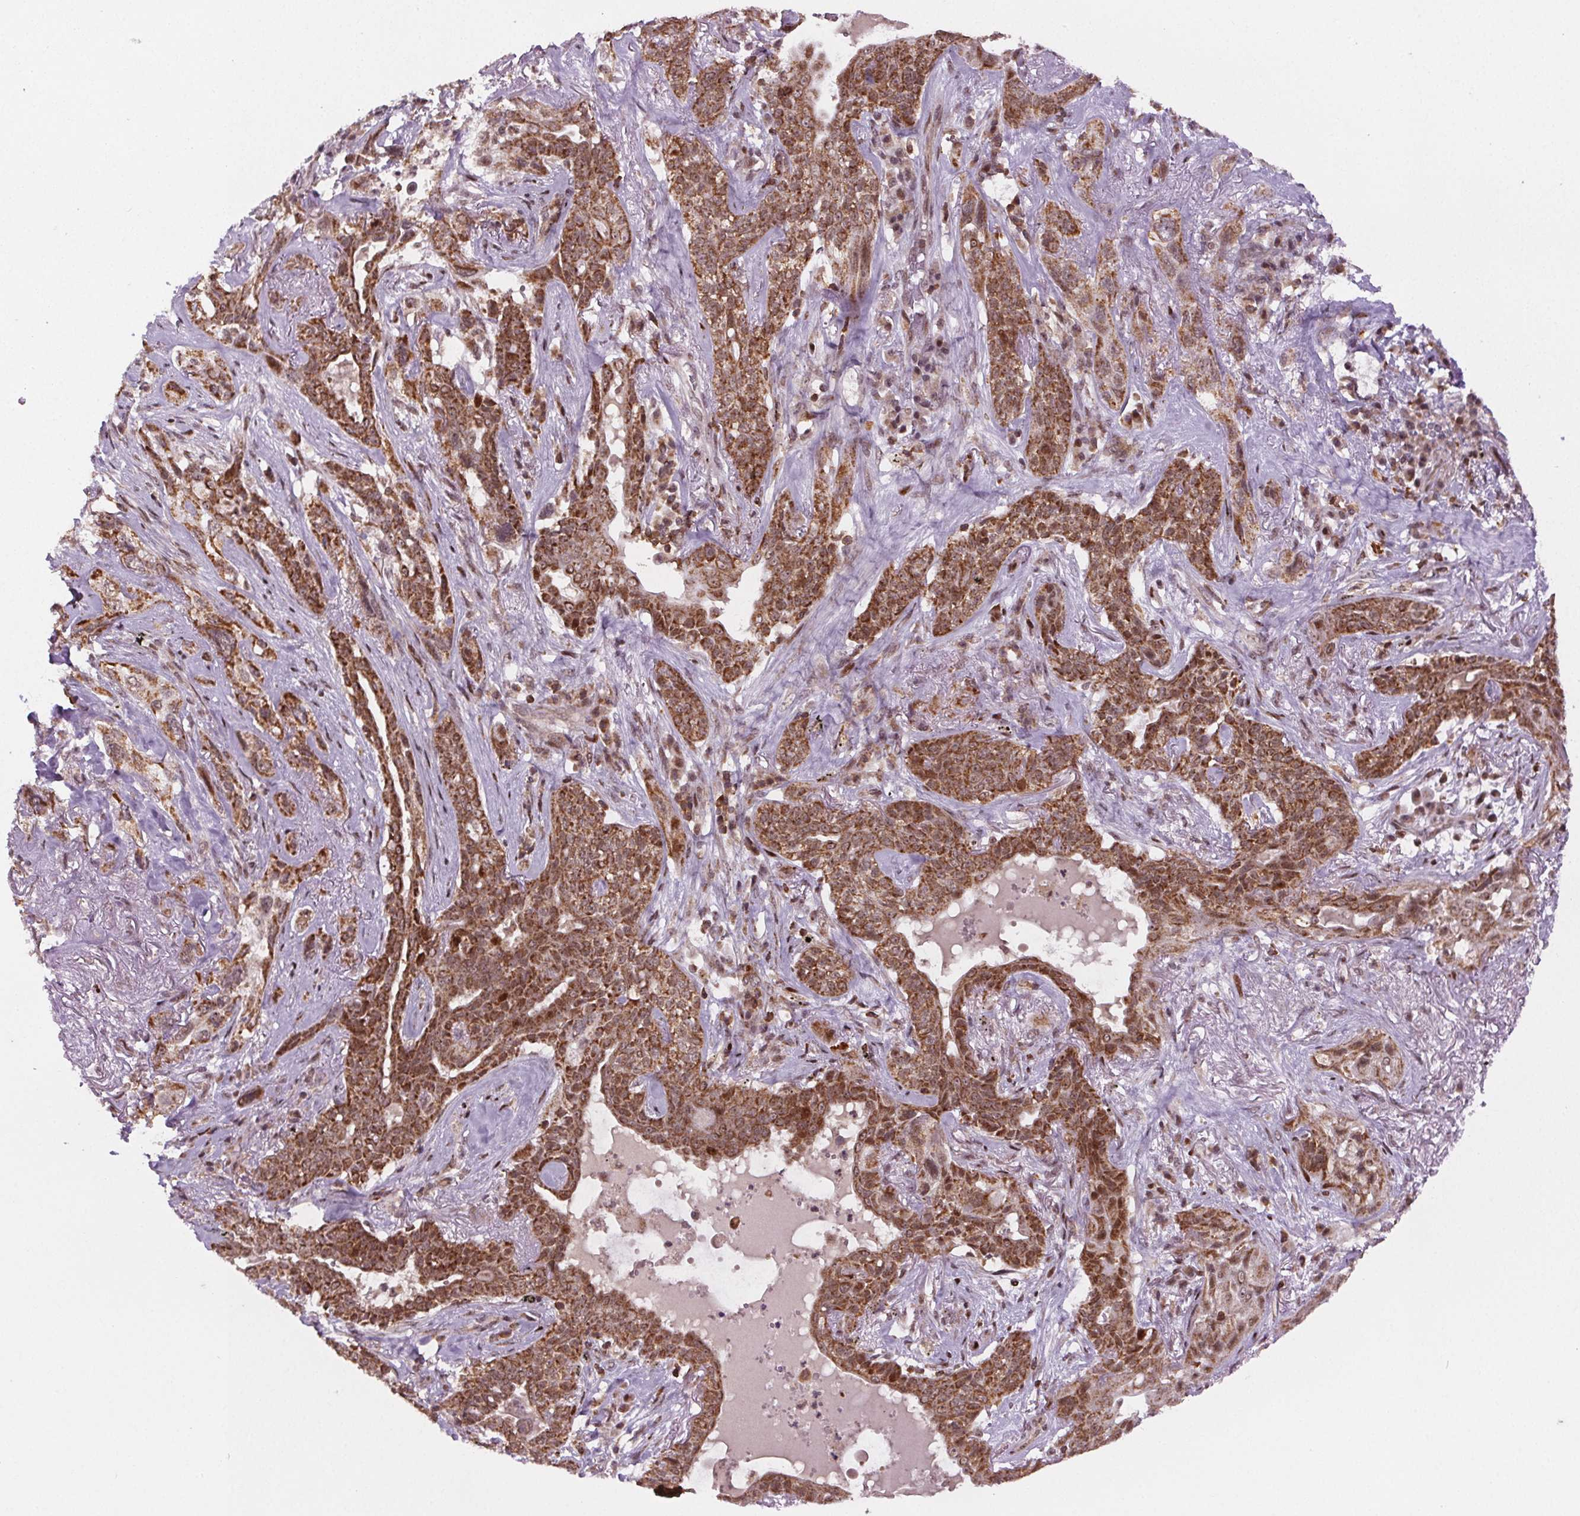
{"staining": {"intensity": "moderate", "quantity": ">75%", "location": "cytoplasmic/membranous,nuclear"}, "tissue": "lung cancer", "cell_type": "Tumor cells", "image_type": "cancer", "snomed": [{"axis": "morphology", "description": "Squamous cell carcinoma, NOS"}, {"axis": "topography", "description": "Lung"}], "caption": "Protein staining of lung squamous cell carcinoma tissue reveals moderate cytoplasmic/membranous and nuclear positivity in approximately >75% of tumor cells.", "gene": "SNRNP35", "patient": {"sex": "female", "age": 70}}